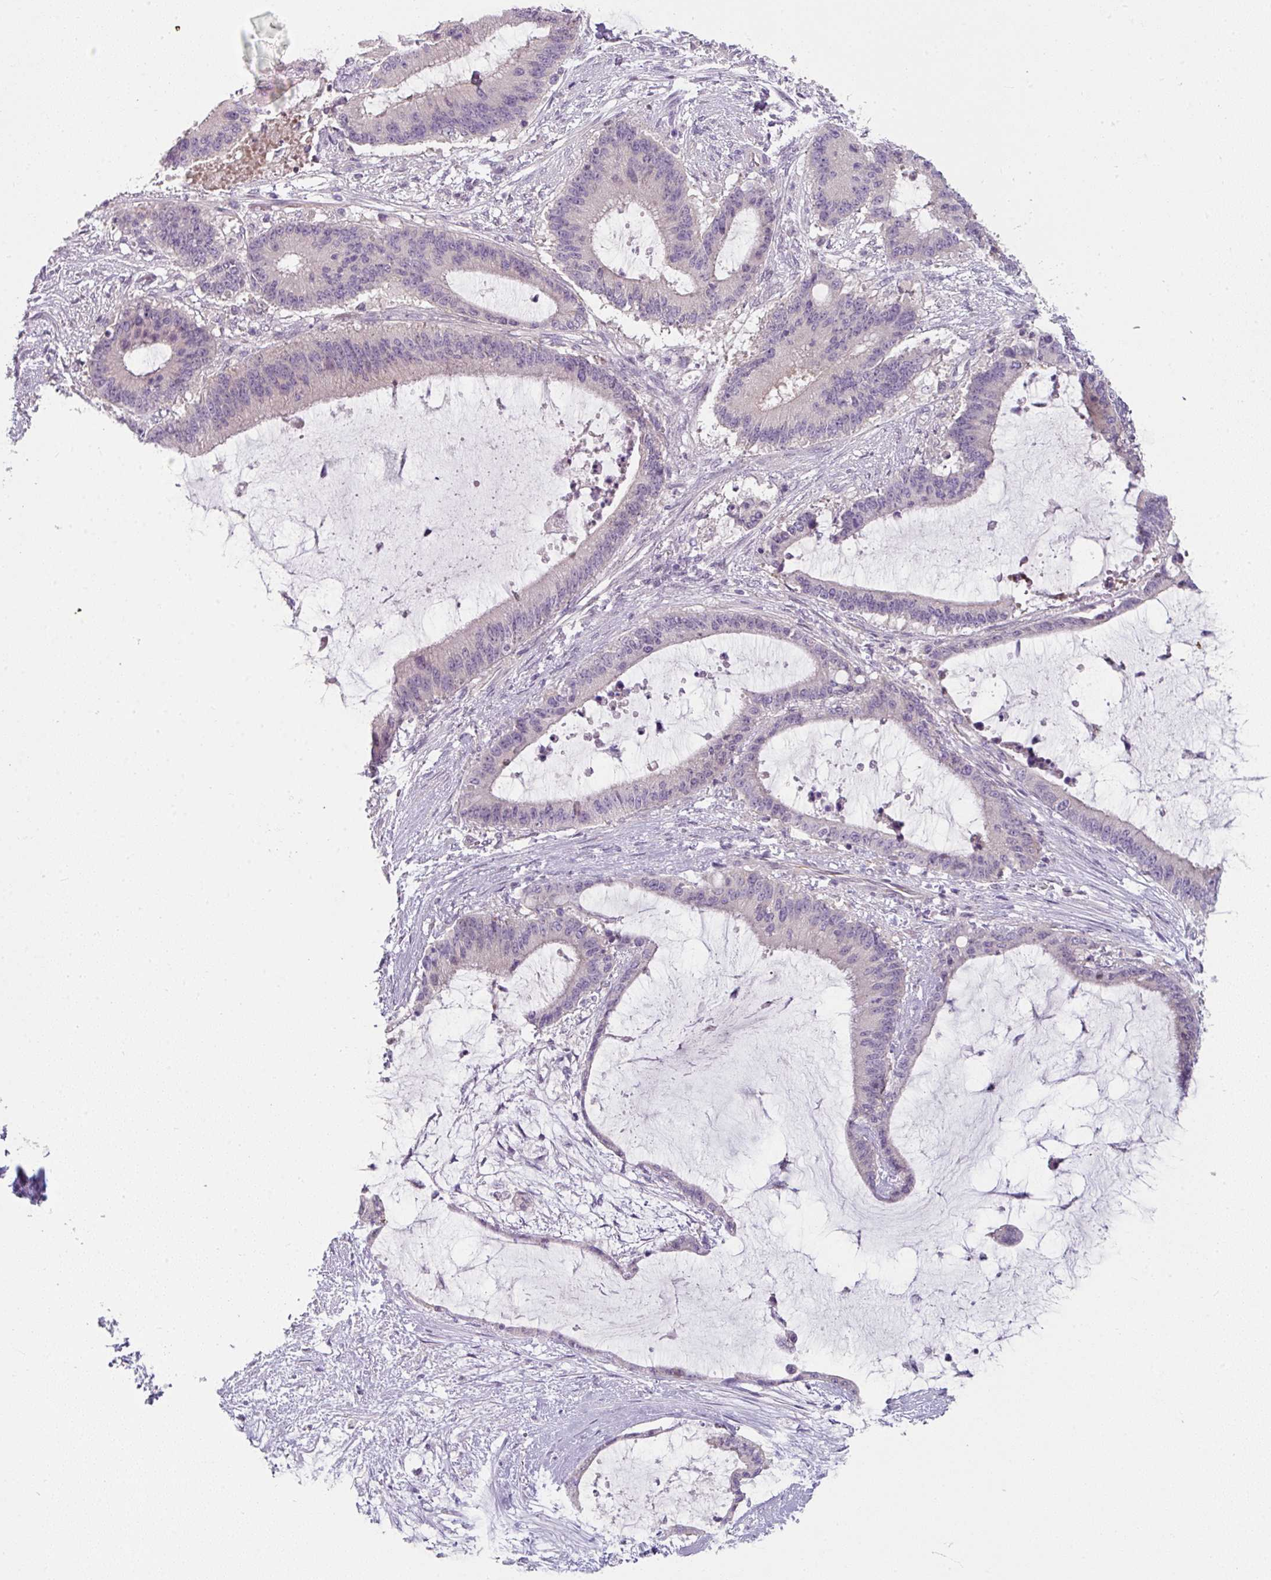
{"staining": {"intensity": "negative", "quantity": "none", "location": "none"}, "tissue": "liver cancer", "cell_type": "Tumor cells", "image_type": "cancer", "snomed": [{"axis": "morphology", "description": "Normal tissue, NOS"}, {"axis": "morphology", "description": "Cholangiocarcinoma"}, {"axis": "topography", "description": "Liver"}, {"axis": "topography", "description": "Peripheral nerve tissue"}], "caption": "Immunohistochemistry micrograph of human liver cancer stained for a protein (brown), which shows no staining in tumor cells.", "gene": "FHAD1", "patient": {"sex": "female", "age": 73}}